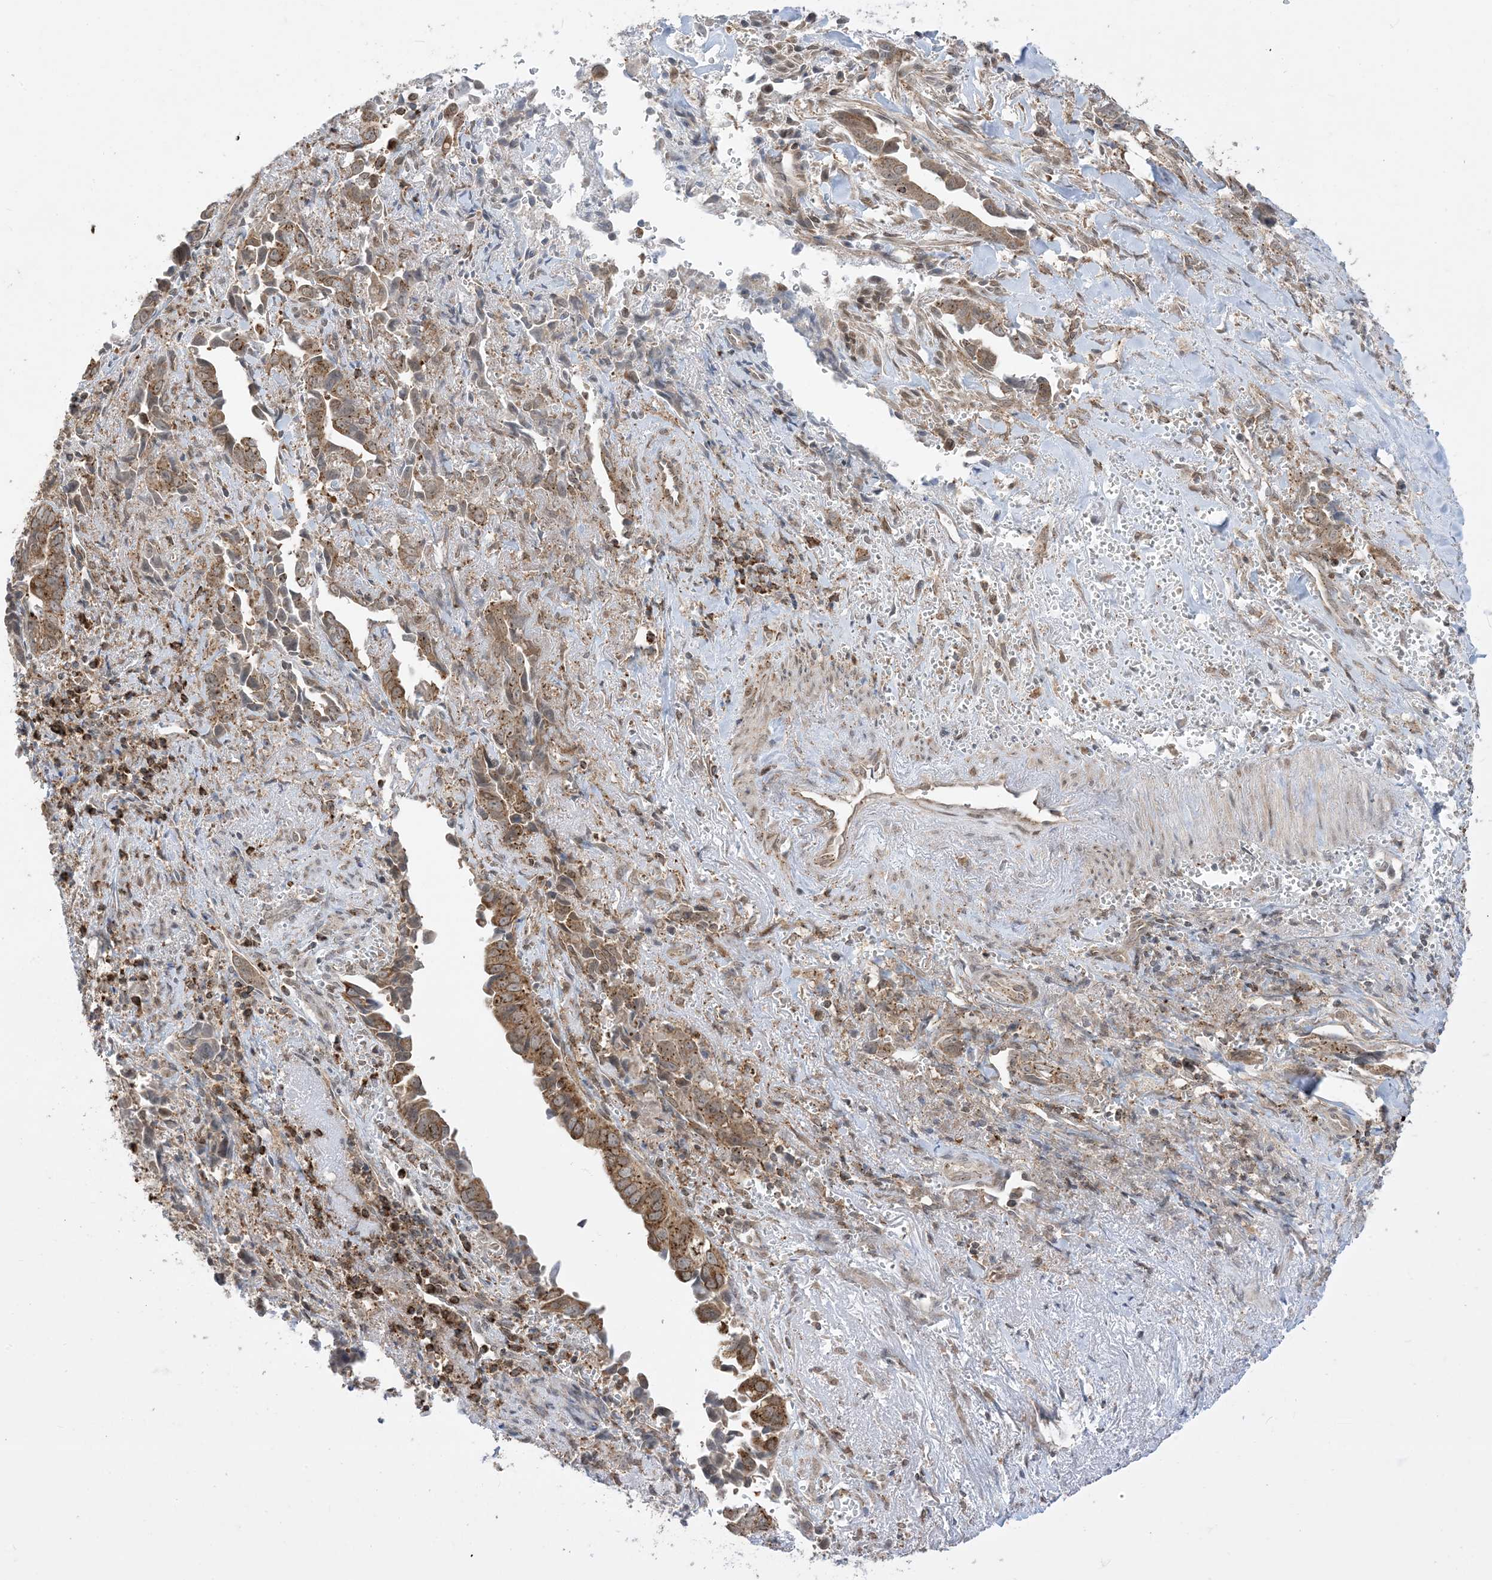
{"staining": {"intensity": "moderate", "quantity": ">75%", "location": "cytoplasmic/membranous"}, "tissue": "liver cancer", "cell_type": "Tumor cells", "image_type": "cancer", "snomed": [{"axis": "morphology", "description": "Cholangiocarcinoma"}, {"axis": "topography", "description": "Liver"}], "caption": "Protein expression analysis of liver cholangiocarcinoma demonstrates moderate cytoplasmic/membranous expression in about >75% of tumor cells. (IHC, brightfield microscopy, high magnification).", "gene": "KANSL3", "patient": {"sex": "female", "age": 79}}